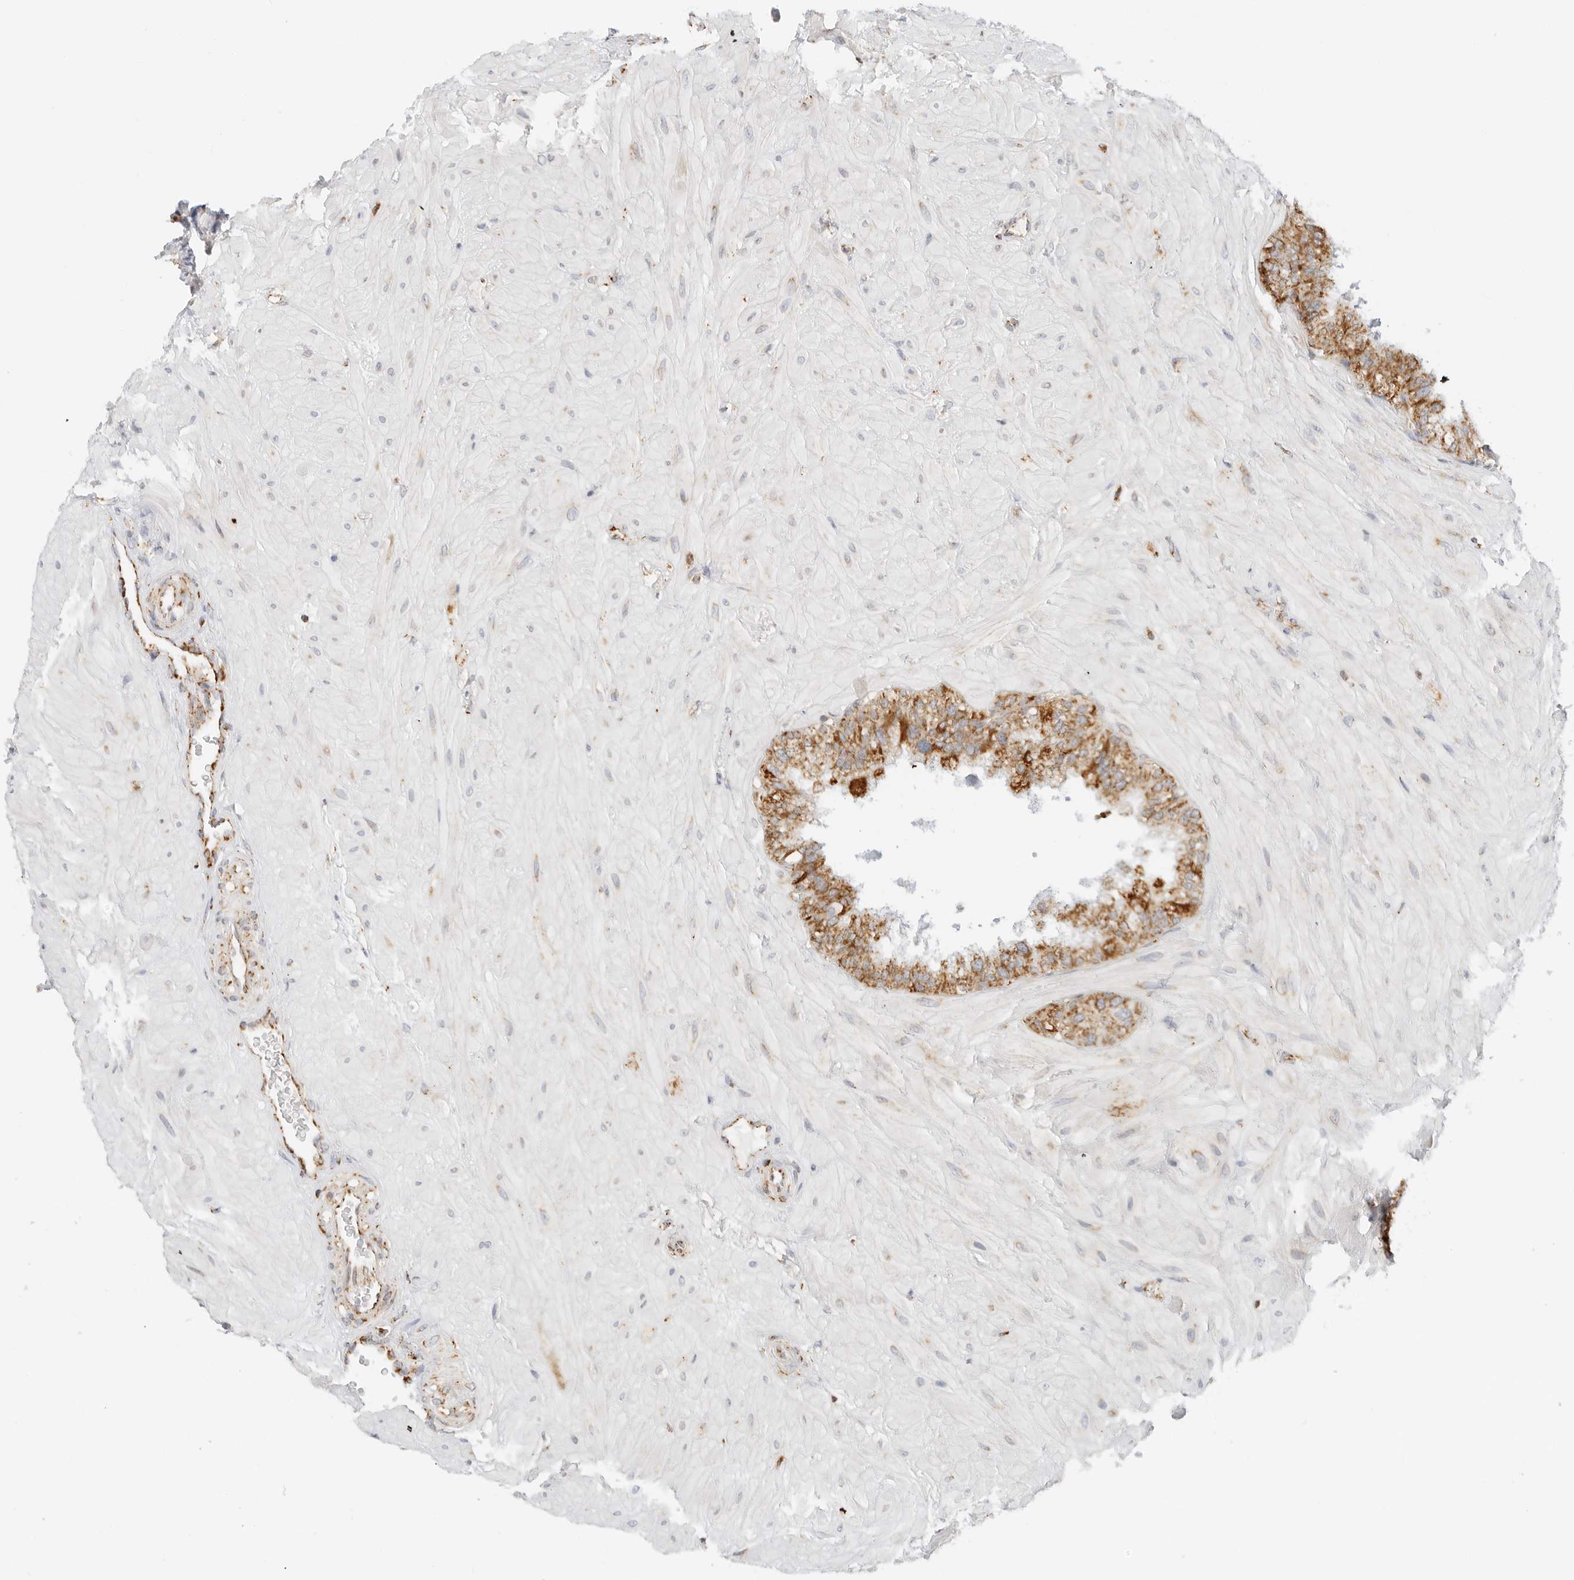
{"staining": {"intensity": "strong", "quantity": ">75%", "location": "cytoplasmic/membranous"}, "tissue": "seminal vesicle", "cell_type": "Glandular cells", "image_type": "normal", "snomed": [{"axis": "morphology", "description": "Normal tissue, NOS"}, {"axis": "topography", "description": "Prostate"}, {"axis": "topography", "description": "Seminal veicle"}], "caption": "About >75% of glandular cells in benign human seminal vesicle demonstrate strong cytoplasmic/membranous protein staining as visualized by brown immunohistochemical staining.", "gene": "RC3H1", "patient": {"sex": "male", "age": 51}}